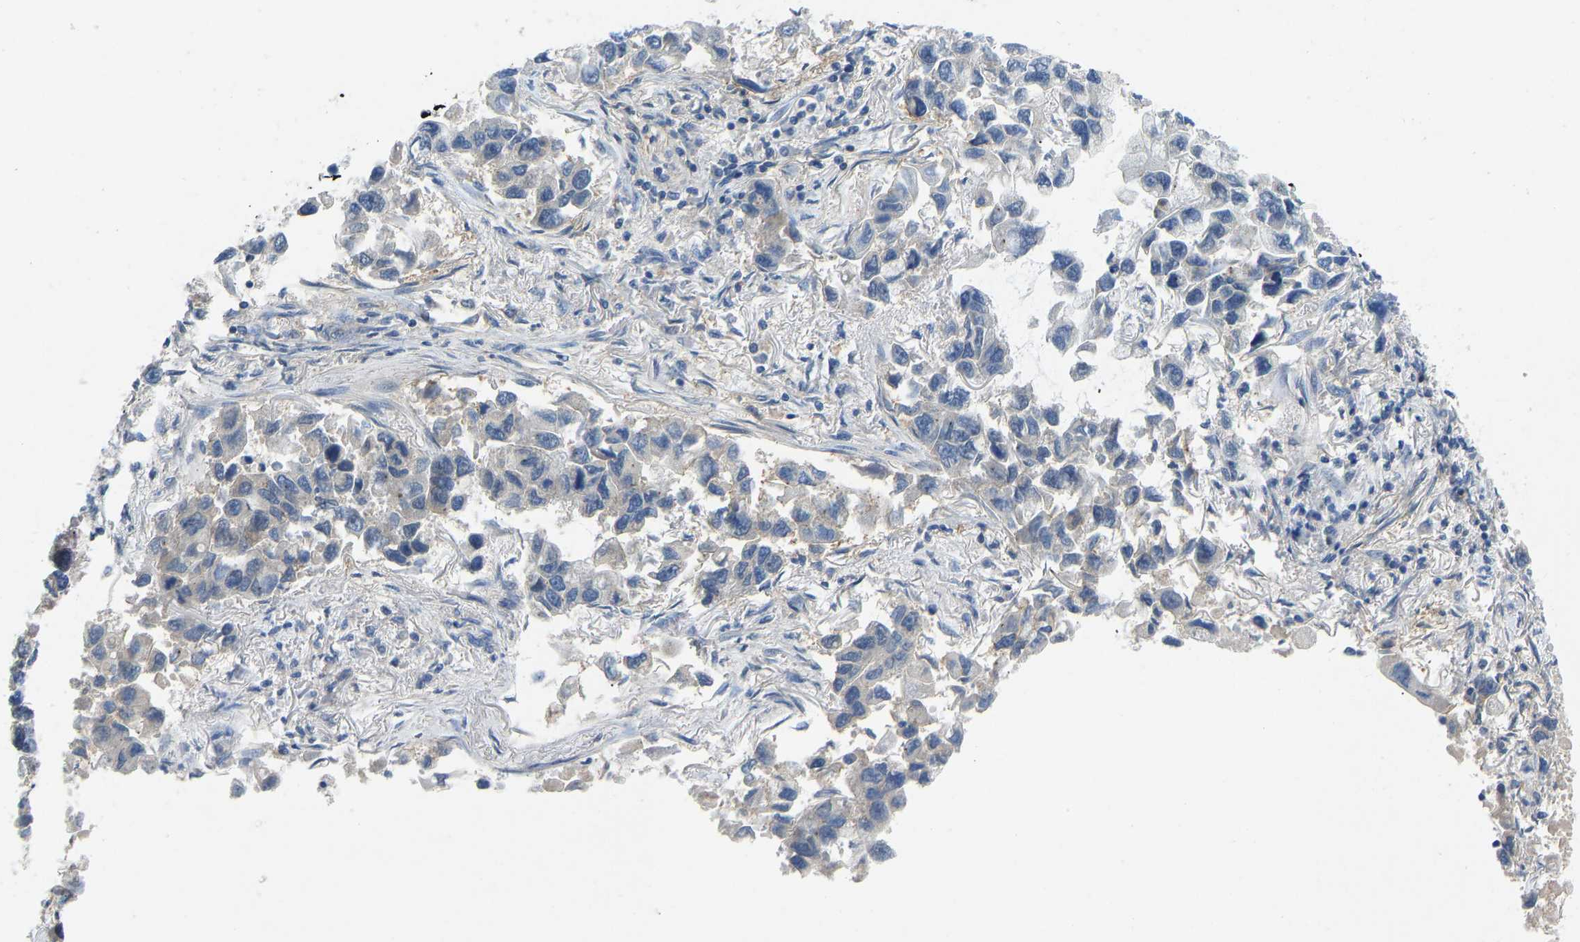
{"staining": {"intensity": "weak", "quantity": "<25%", "location": "cytoplasmic/membranous"}, "tissue": "lung cancer", "cell_type": "Tumor cells", "image_type": "cancer", "snomed": [{"axis": "morphology", "description": "Adenocarcinoma, NOS"}, {"axis": "topography", "description": "Lung"}], "caption": "The micrograph shows no significant staining in tumor cells of lung cancer (adenocarcinoma). (Brightfield microscopy of DAB immunohistochemistry at high magnification).", "gene": "NDRG3", "patient": {"sex": "male", "age": 64}}